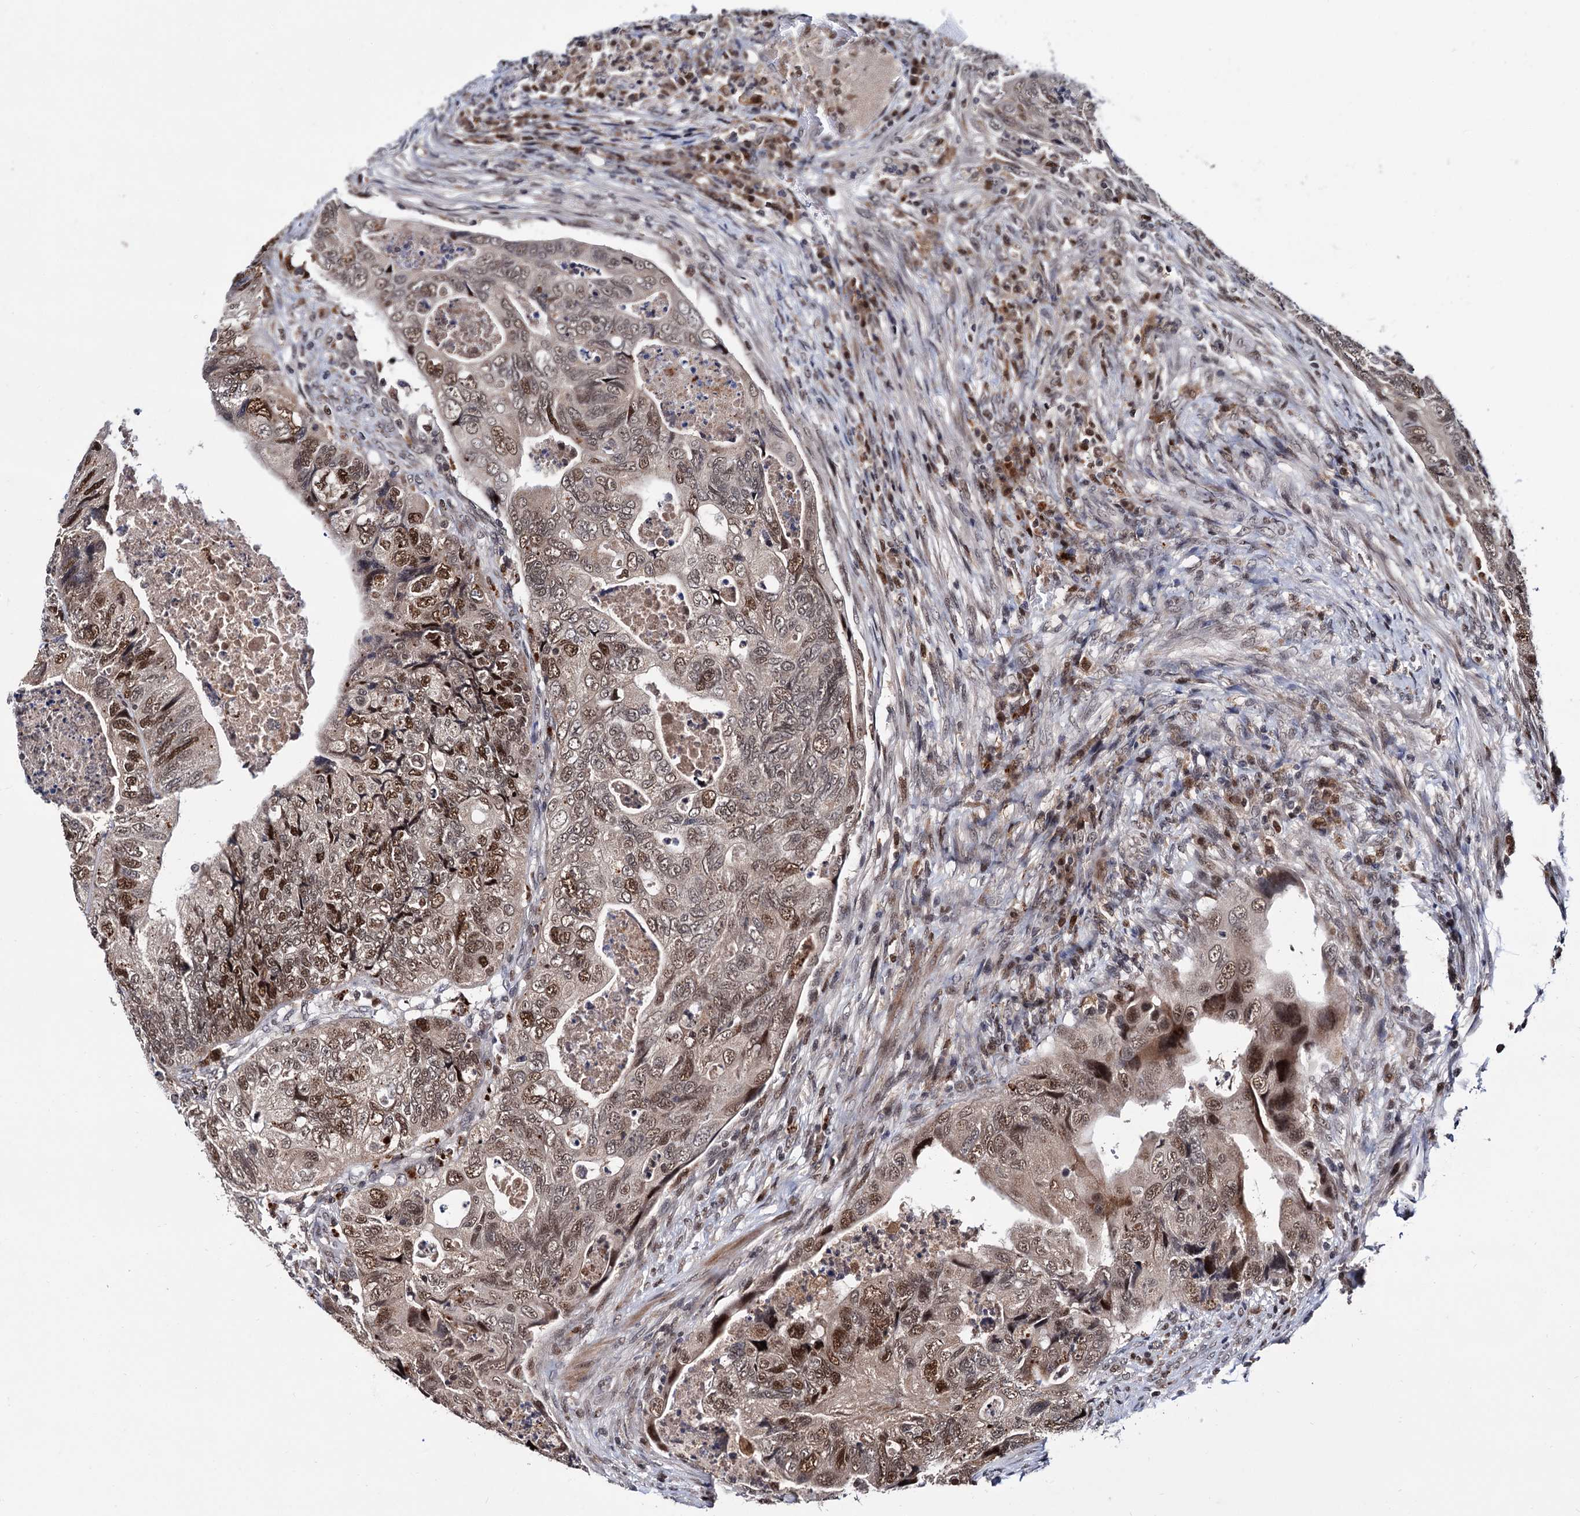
{"staining": {"intensity": "moderate", "quantity": ">75%", "location": "cytoplasmic/membranous,nuclear"}, "tissue": "colorectal cancer", "cell_type": "Tumor cells", "image_type": "cancer", "snomed": [{"axis": "morphology", "description": "Adenocarcinoma, NOS"}, {"axis": "topography", "description": "Rectum"}], "caption": "Moderate cytoplasmic/membranous and nuclear staining is appreciated in about >75% of tumor cells in colorectal cancer.", "gene": "RNASEH2B", "patient": {"sex": "male", "age": 63}}